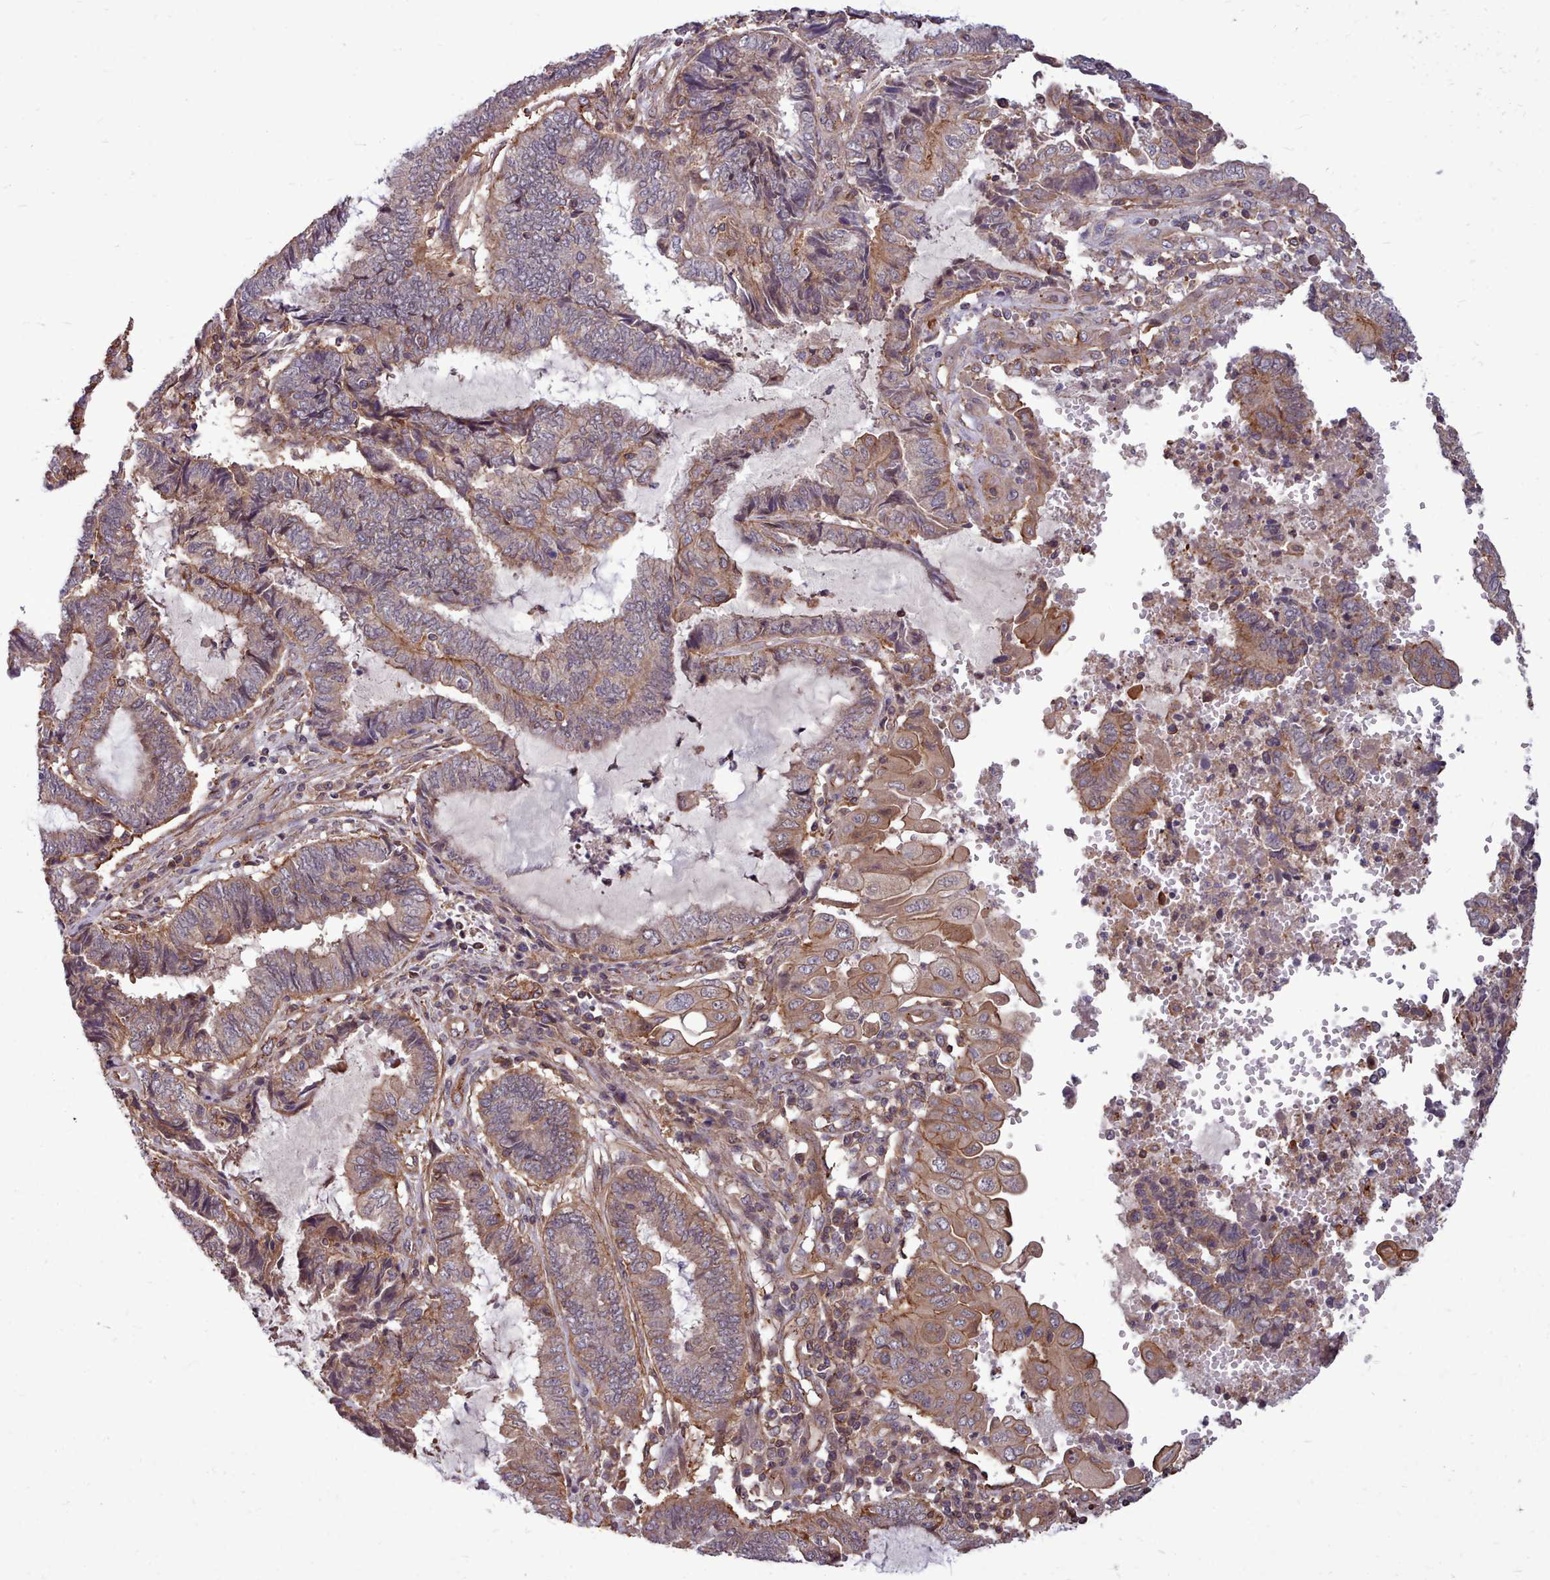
{"staining": {"intensity": "moderate", "quantity": ">75%", "location": "cytoplasmic/membranous"}, "tissue": "endometrial cancer", "cell_type": "Tumor cells", "image_type": "cancer", "snomed": [{"axis": "morphology", "description": "Adenocarcinoma, NOS"}, {"axis": "topography", "description": "Uterus"}, {"axis": "topography", "description": "Endometrium"}], "caption": "Tumor cells show moderate cytoplasmic/membranous positivity in approximately >75% of cells in adenocarcinoma (endometrial). (DAB IHC with brightfield microscopy, high magnification).", "gene": "STUB1", "patient": {"sex": "female", "age": 70}}